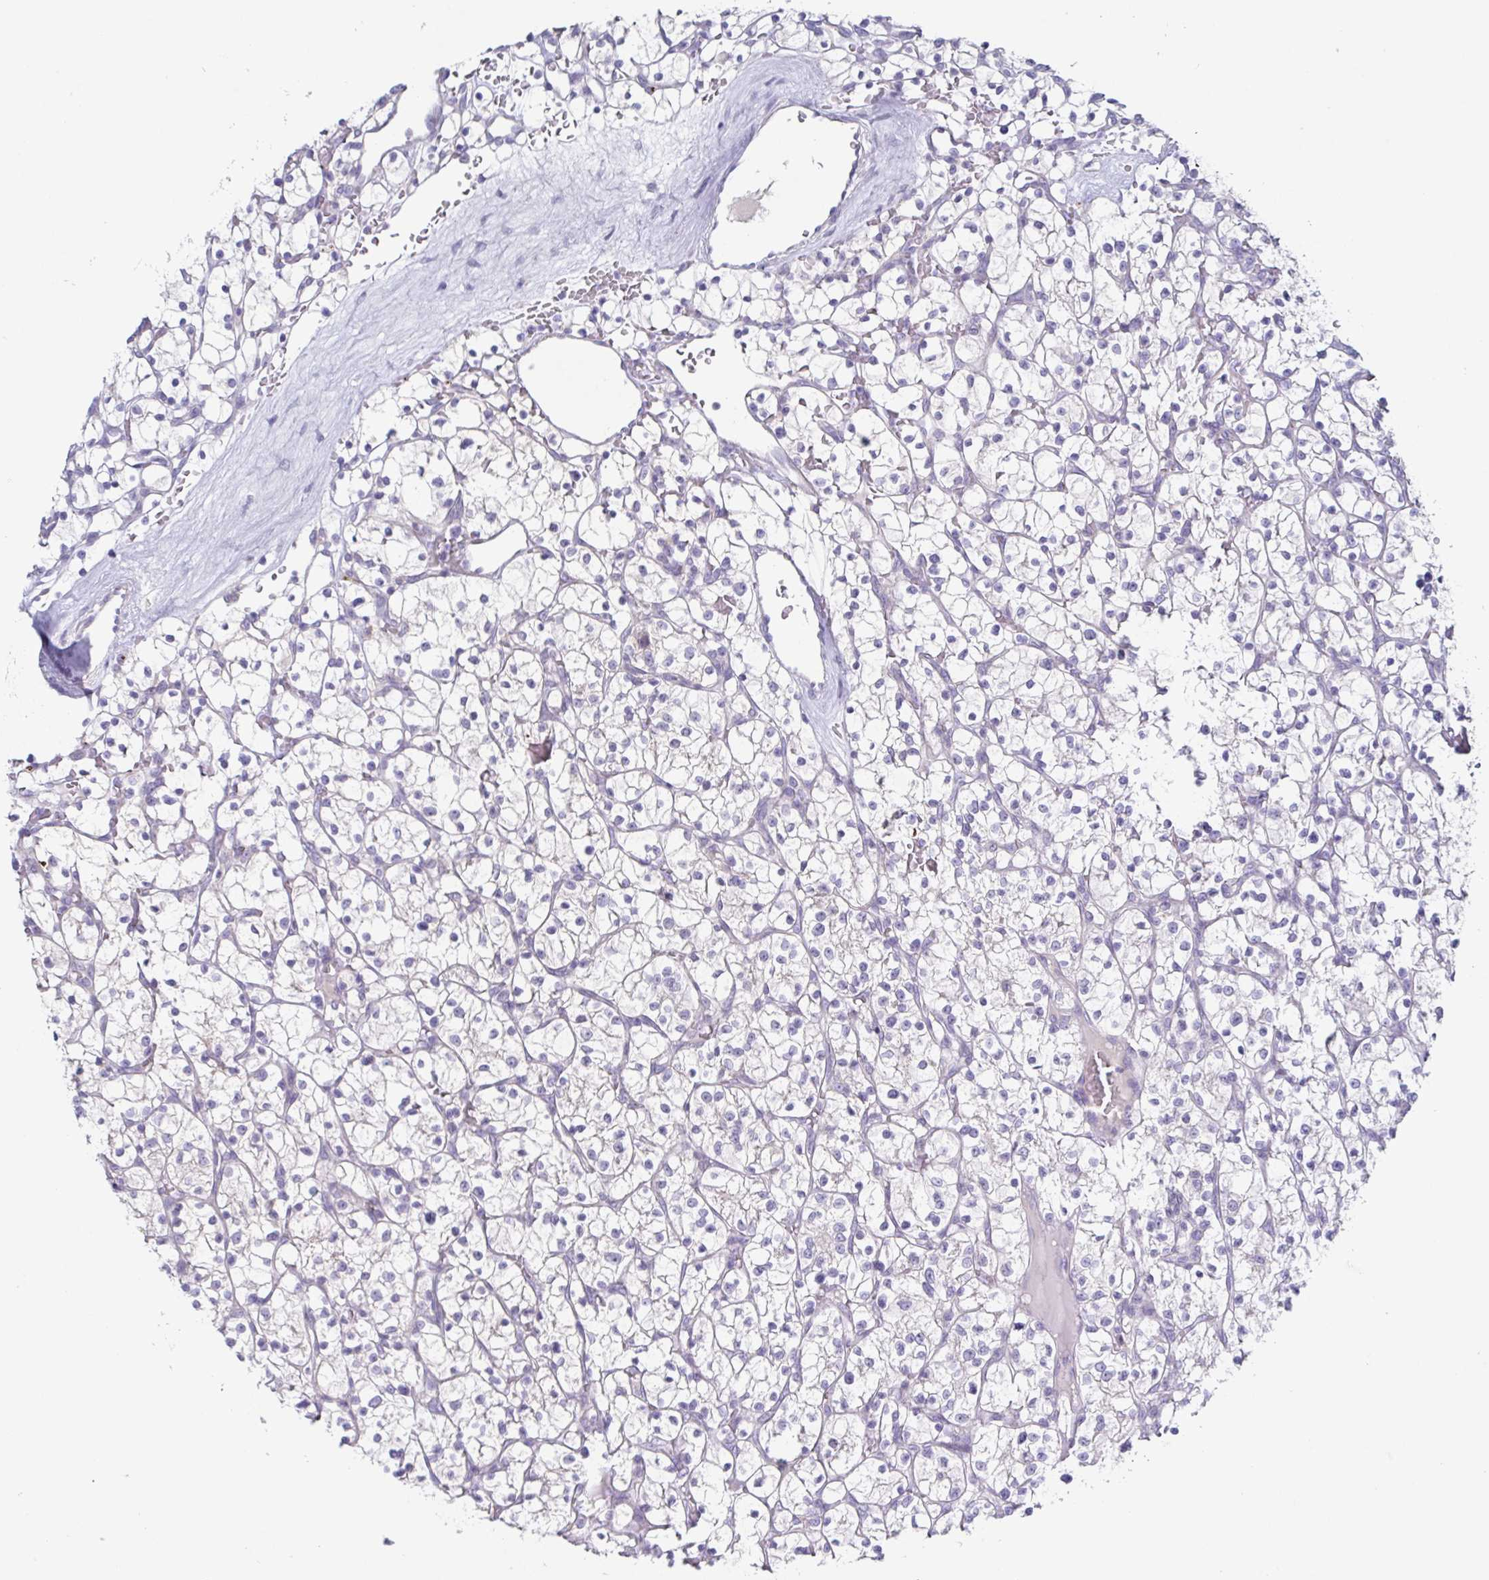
{"staining": {"intensity": "negative", "quantity": "none", "location": "none"}, "tissue": "renal cancer", "cell_type": "Tumor cells", "image_type": "cancer", "snomed": [{"axis": "morphology", "description": "Adenocarcinoma, NOS"}, {"axis": "topography", "description": "Kidney"}], "caption": "The immunohistochemistry photomicrograph has no significant expression in tumor cells of renal cancer (adenocarcinoma) tissue.", "gene": "HTR2A", "patient": {"sex": "female", "age": 64}}